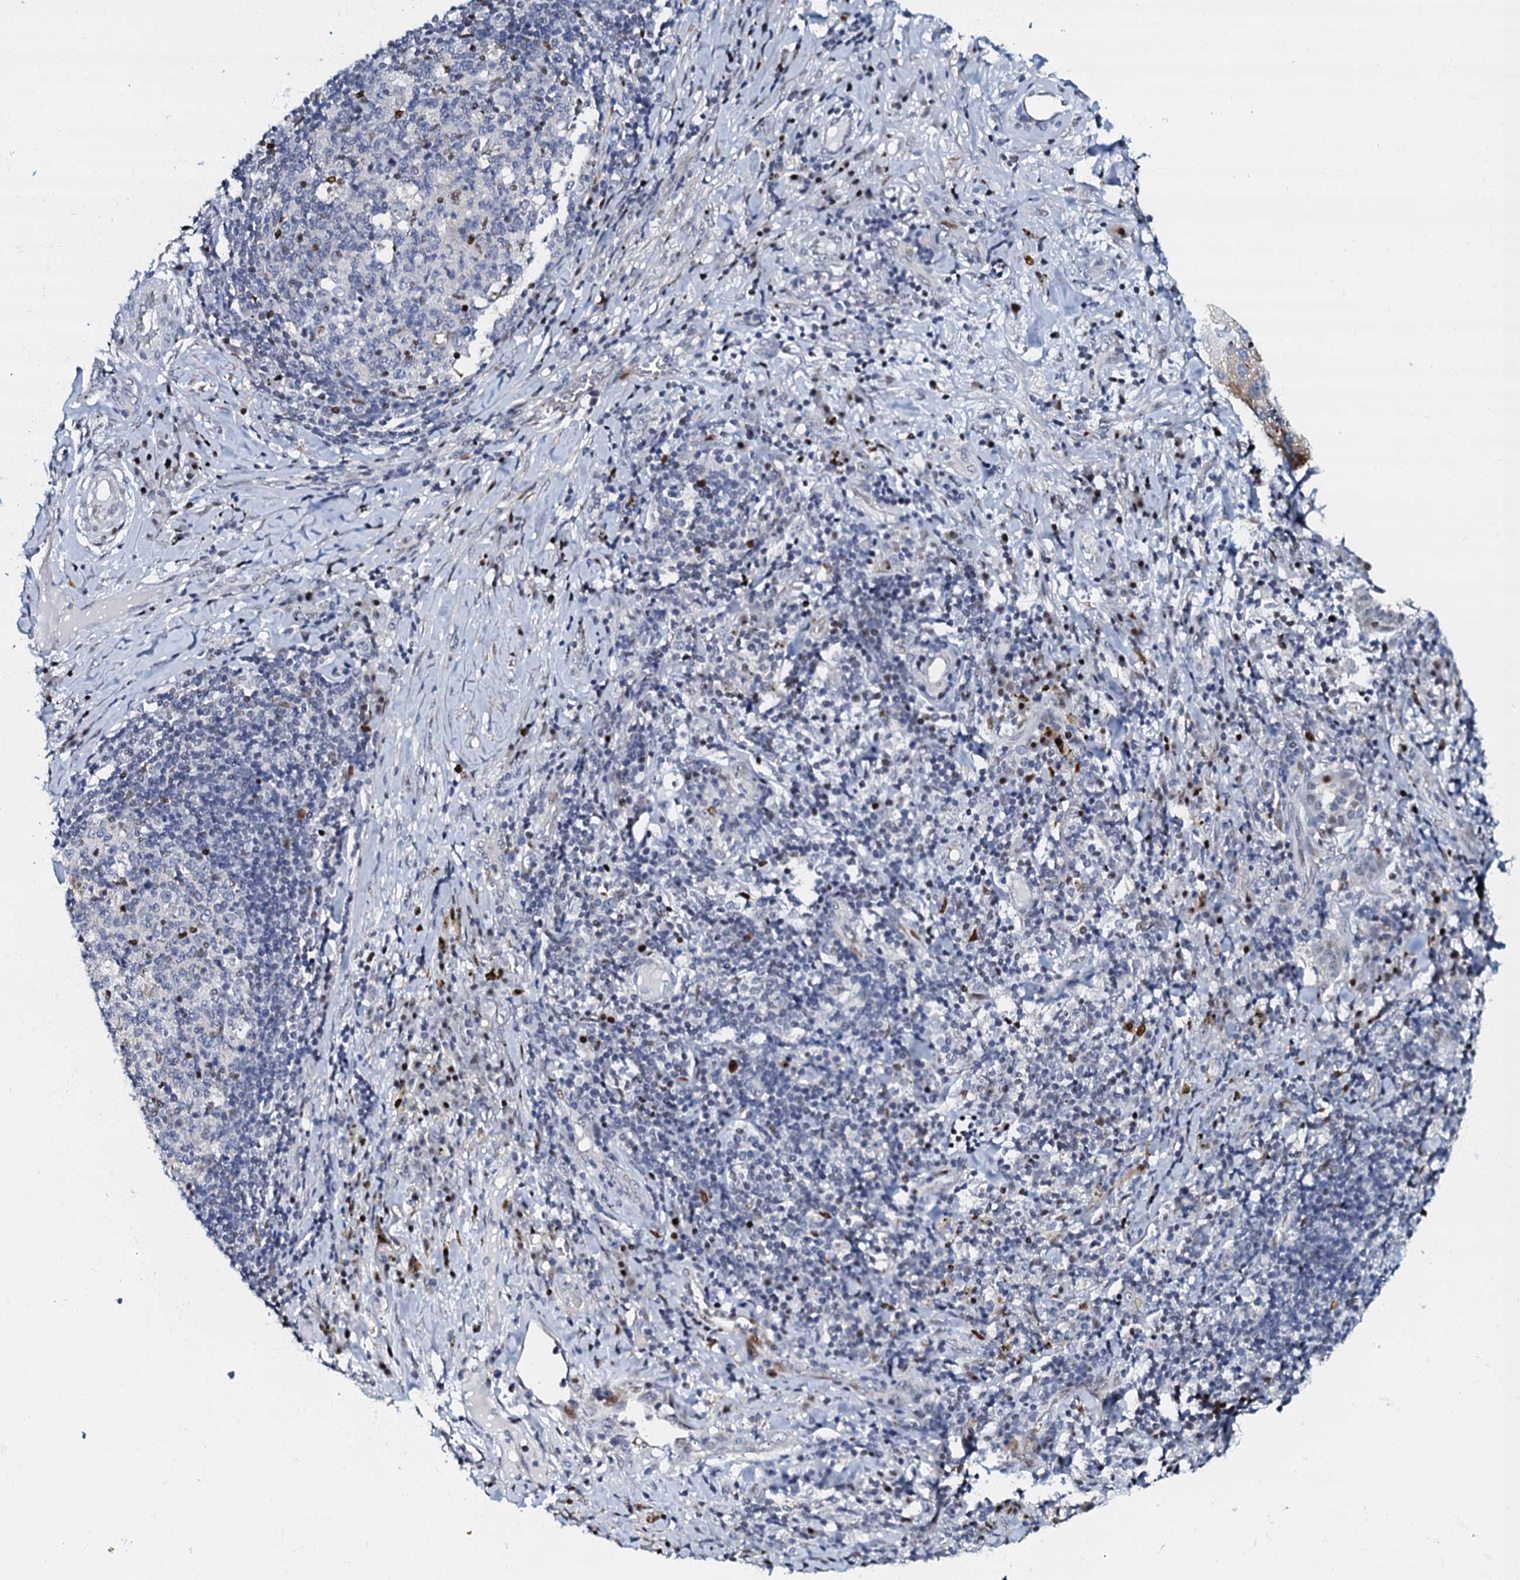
{"staining": {"intensity": "negative", "quantity": "none", "location": "none"}, "tissue": "lung cancer", "cell_type": "Tumor cells", "image_type": "cancer", "snomed": [{"axis": "morphology", "description": "Squamous cell carcinoma, NOS"}, {"axis": "topography", "description": "Lung"}], "caption": "The micrograph displays no significant staining in tumor cells of lung cancer. The staining was performed using DAB to visualize the protein expression in brown, while the nuclei were stained in blue with hematoxylin (Magnification: 20x).", "gene": "MFSD5", "patient": {"sex": "female", "age": 63}}